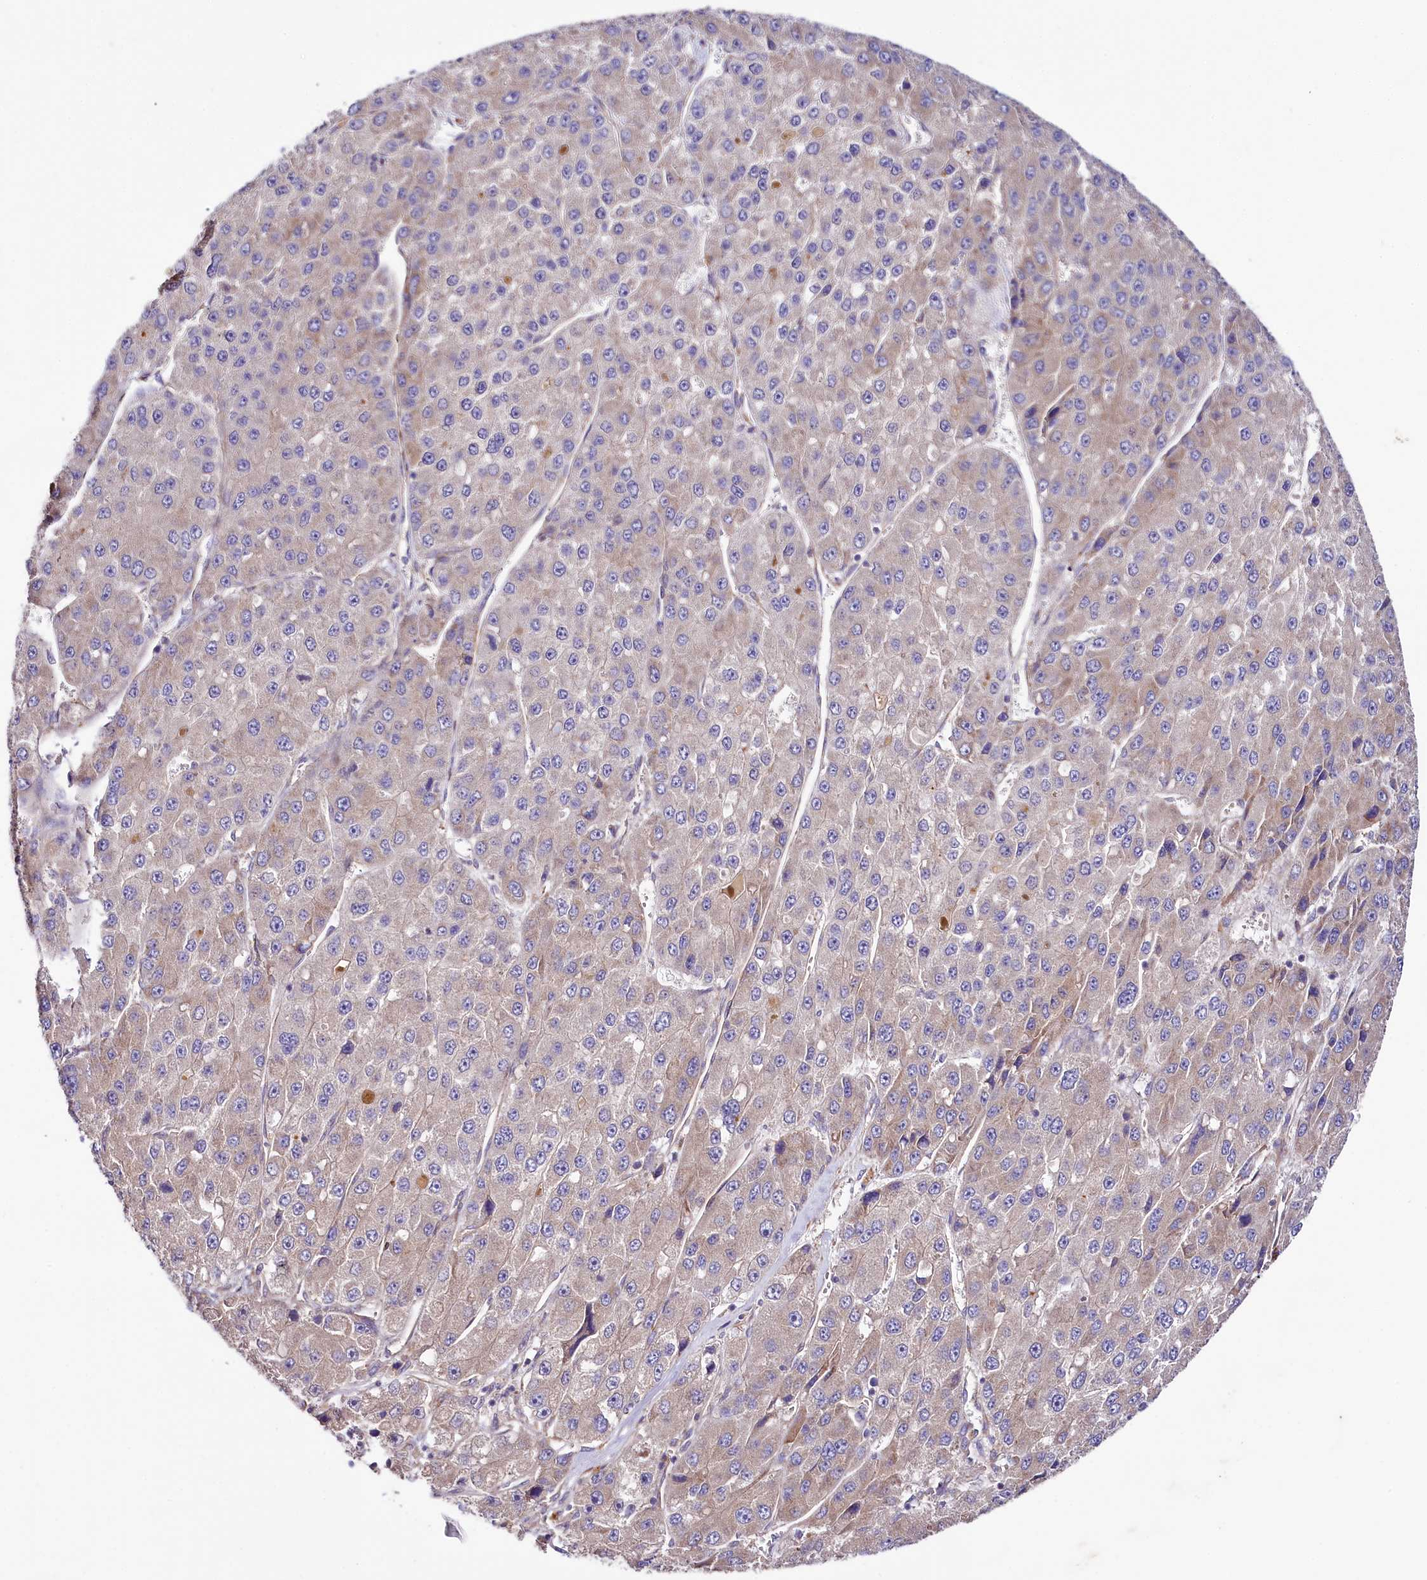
{"staining": {"intensity": "weak", "quantity": "<25%", "location": "cytoplasmic/membranous"}, "tissue": "liver cancer", "cell_type": "Tumor cells", "image_type": "cancer", "snomed": [{"axis": "morphology", "description": "Carcinoma, Hepatocellular, NOS"}, {"axis": "topography", "description": "Liver"}], "caption": "Tumor cells show no significant expression in hepatocellular carcinoma (liver).", "gene": "SPATS2", "patient": {"sex": "female", "age": 73}}